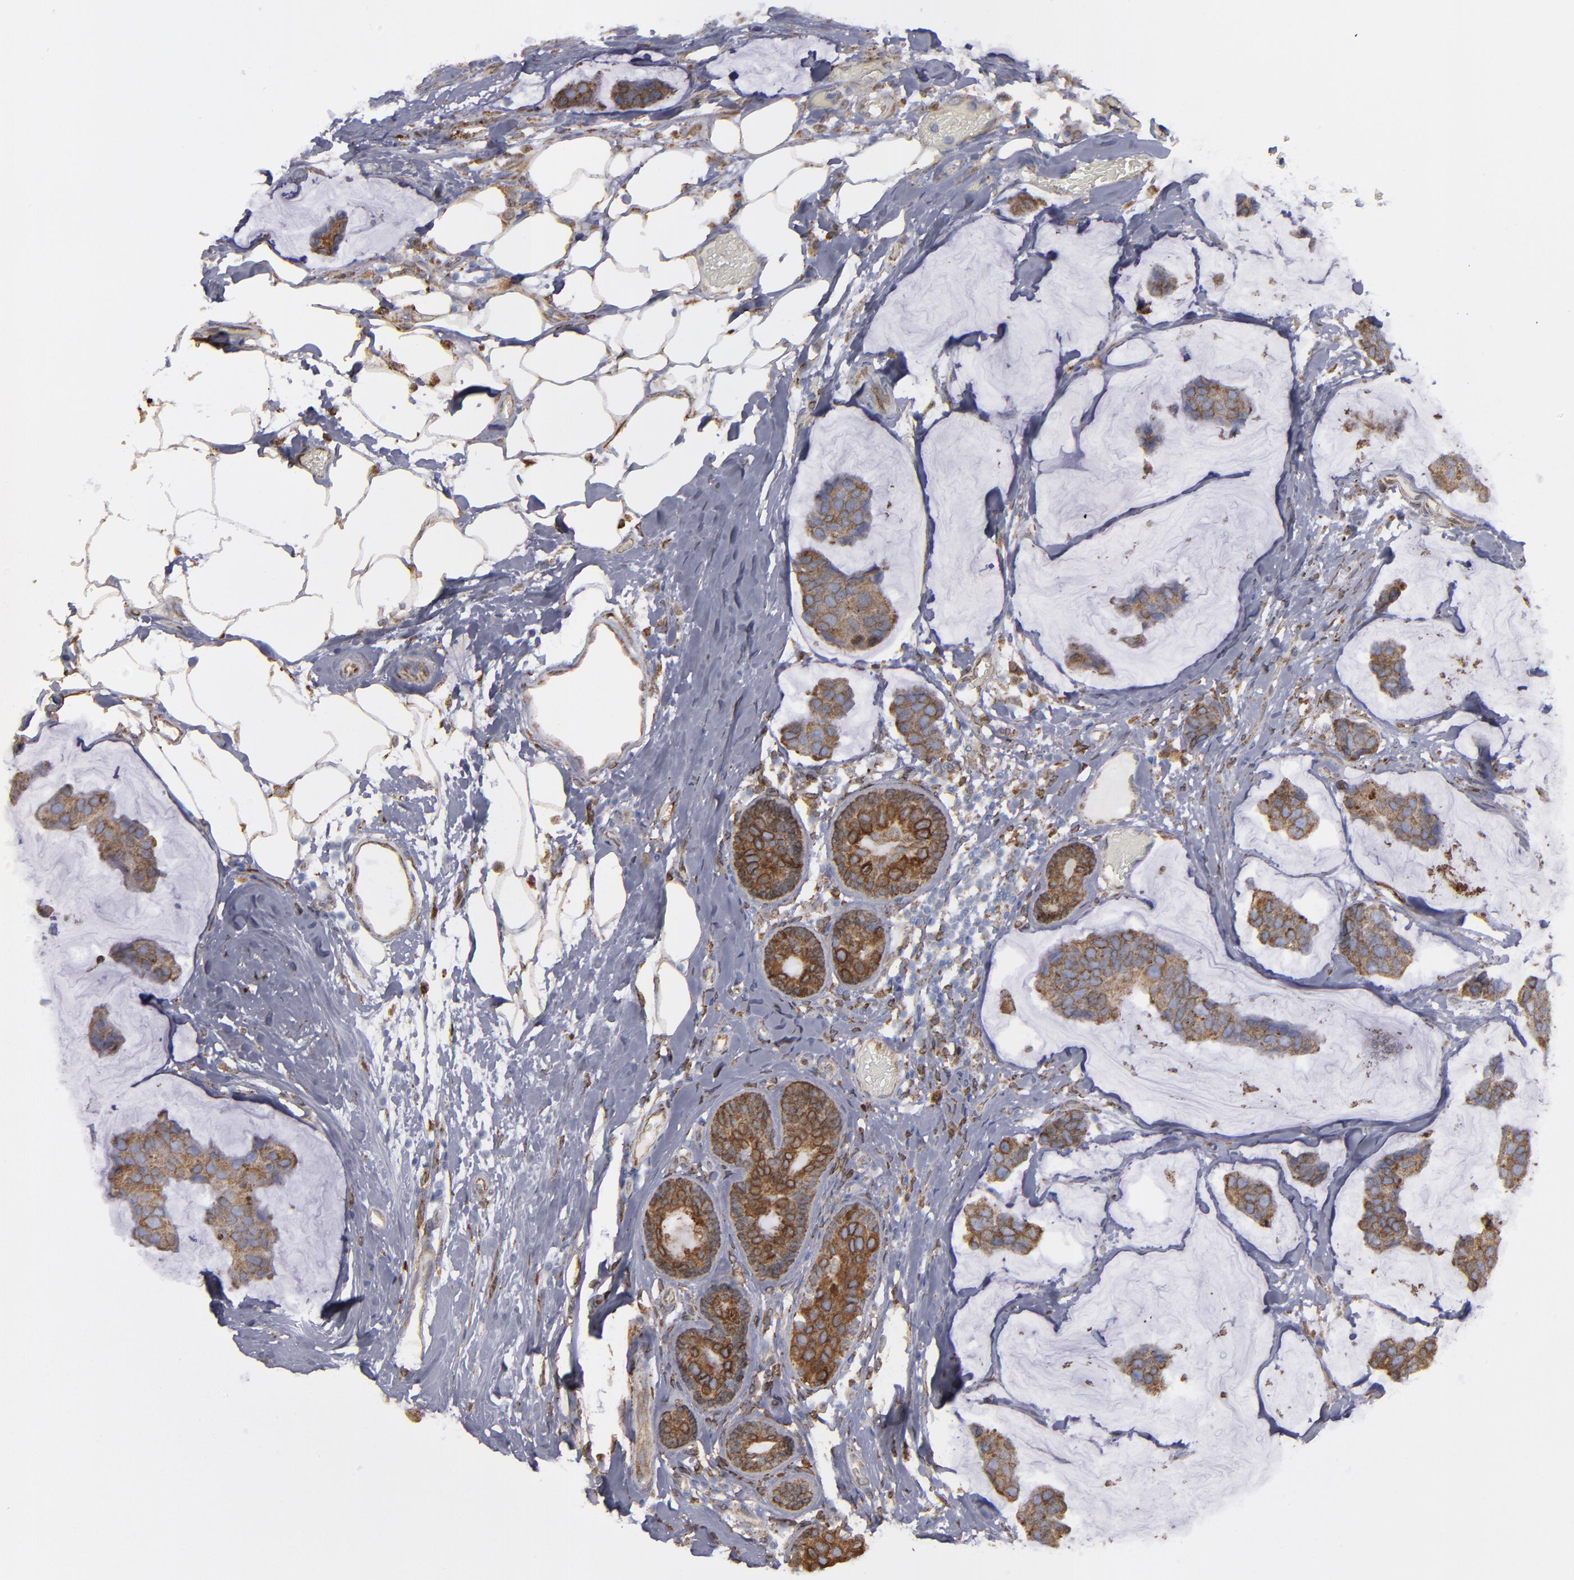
{"staining": {"intensity": "moderate", "quantity": ">75%", "location": "cytoplasmic/membranous"}, "tissue": "breast cancer", "cell_type": "Tumor cells", "image_type": "cancer", "snomed": [{"axis": "morphology", "description": "Normal tissue, NOS"}, {"axis": "morphology", "description": "Duct carcinoma"}, {"axis": "topography", "description": "Breast"}], "caption": "IHC micrograph of human breast cancer (intraductal carcinoma) stained for a protein (brown), which reveals medium levels of moderate cytoplasmic/membranous positivity in about >75% of tumor cells.", "gene": "ERLIN2", "patient": {"sex": "female", "age": 50}}